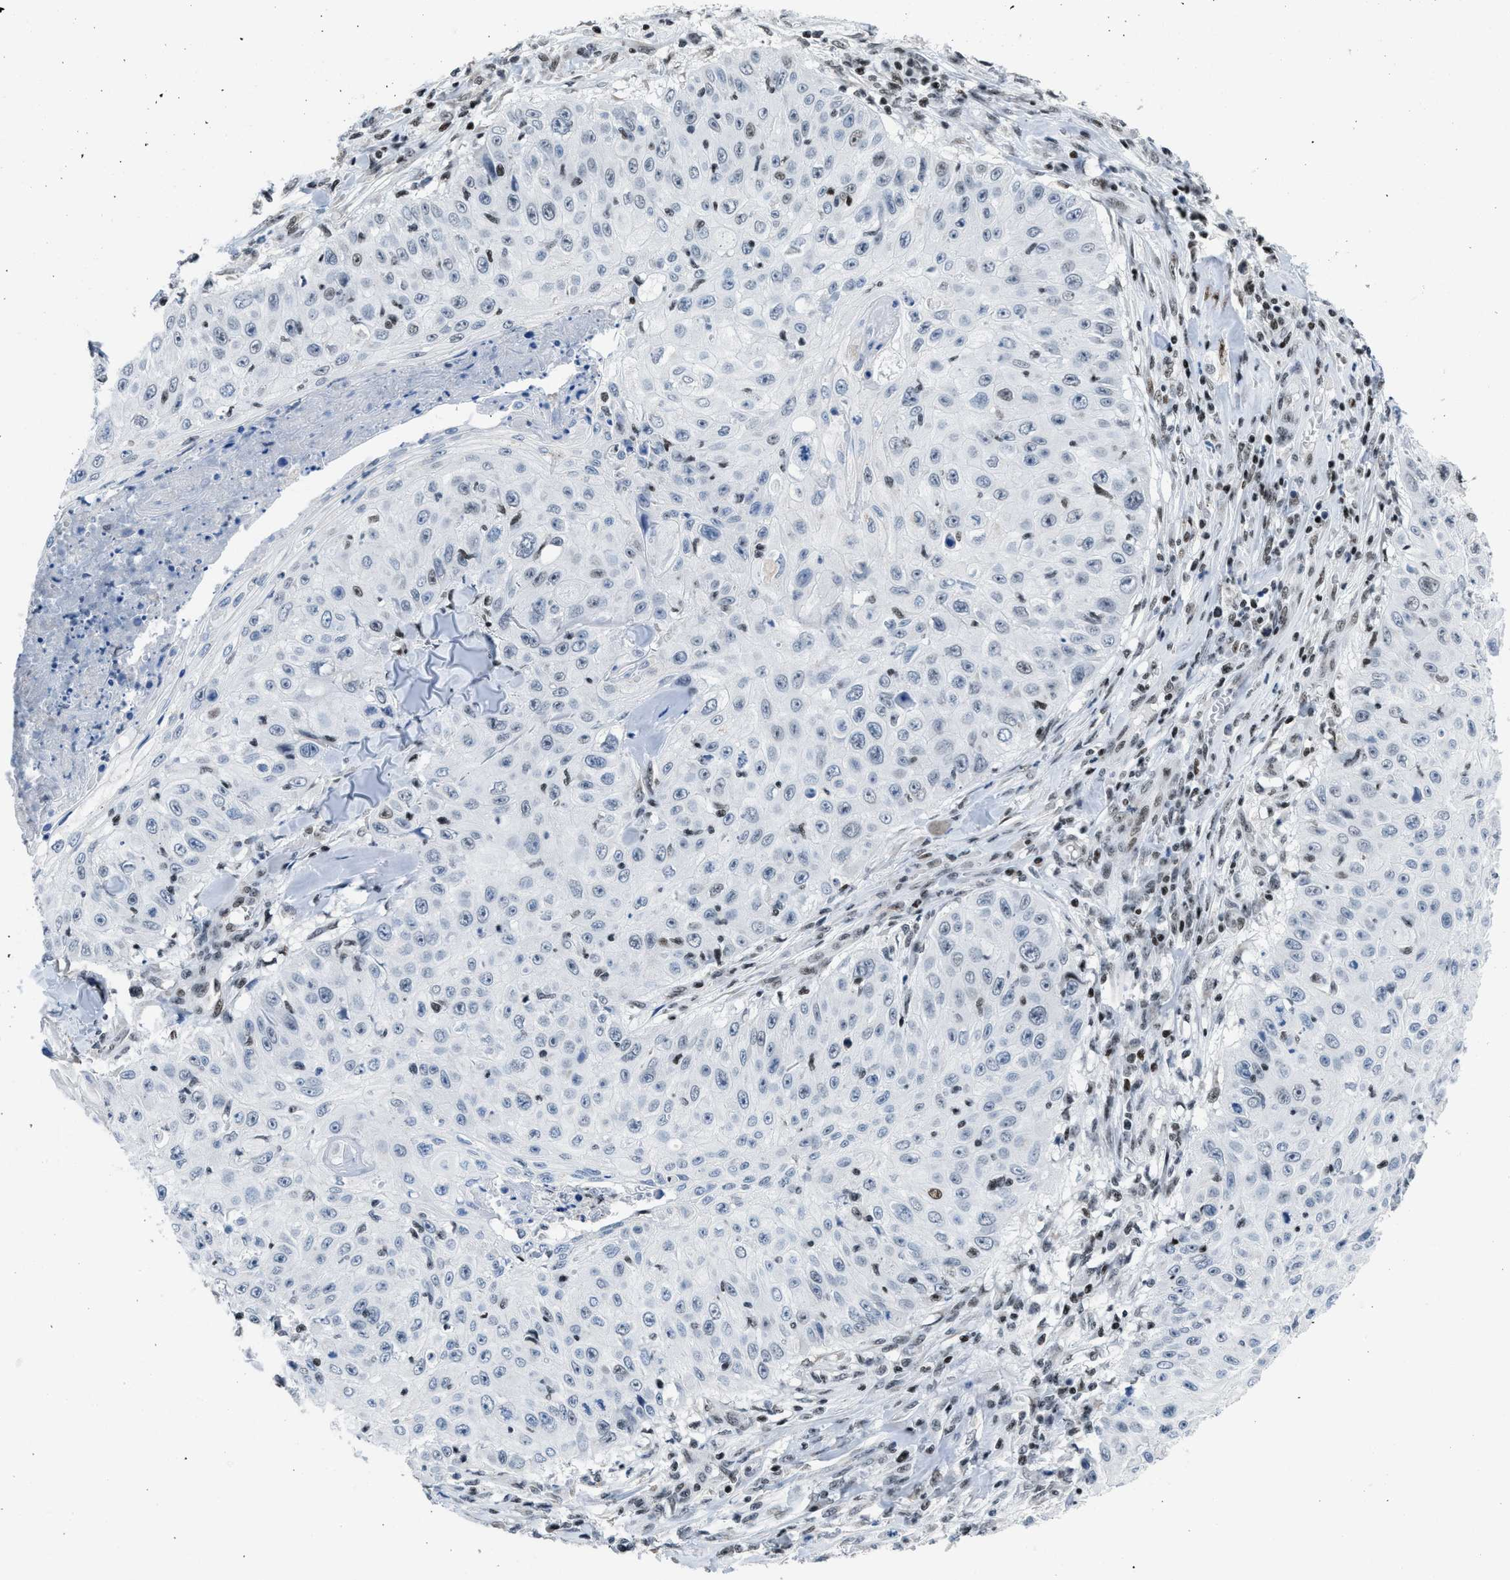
{"staining": {"intensity": "negative", "quantity": "none", "location": "none"}, "tissue": "skin cancer", "cell_type": "Tumor cells", "image_type": "cancer", "snomed": [{"axis": "morphology", "description": "Squamous cell carcinoma, NOS"}, {"axis": "topography", "description": "Skin"}], "caption": "Protein analysis of skin squamous cell carcinoma shows no significant expression in tumor cells.", "gene": "TERF2IP", "patient": {"sex": "male", "age": 86}}